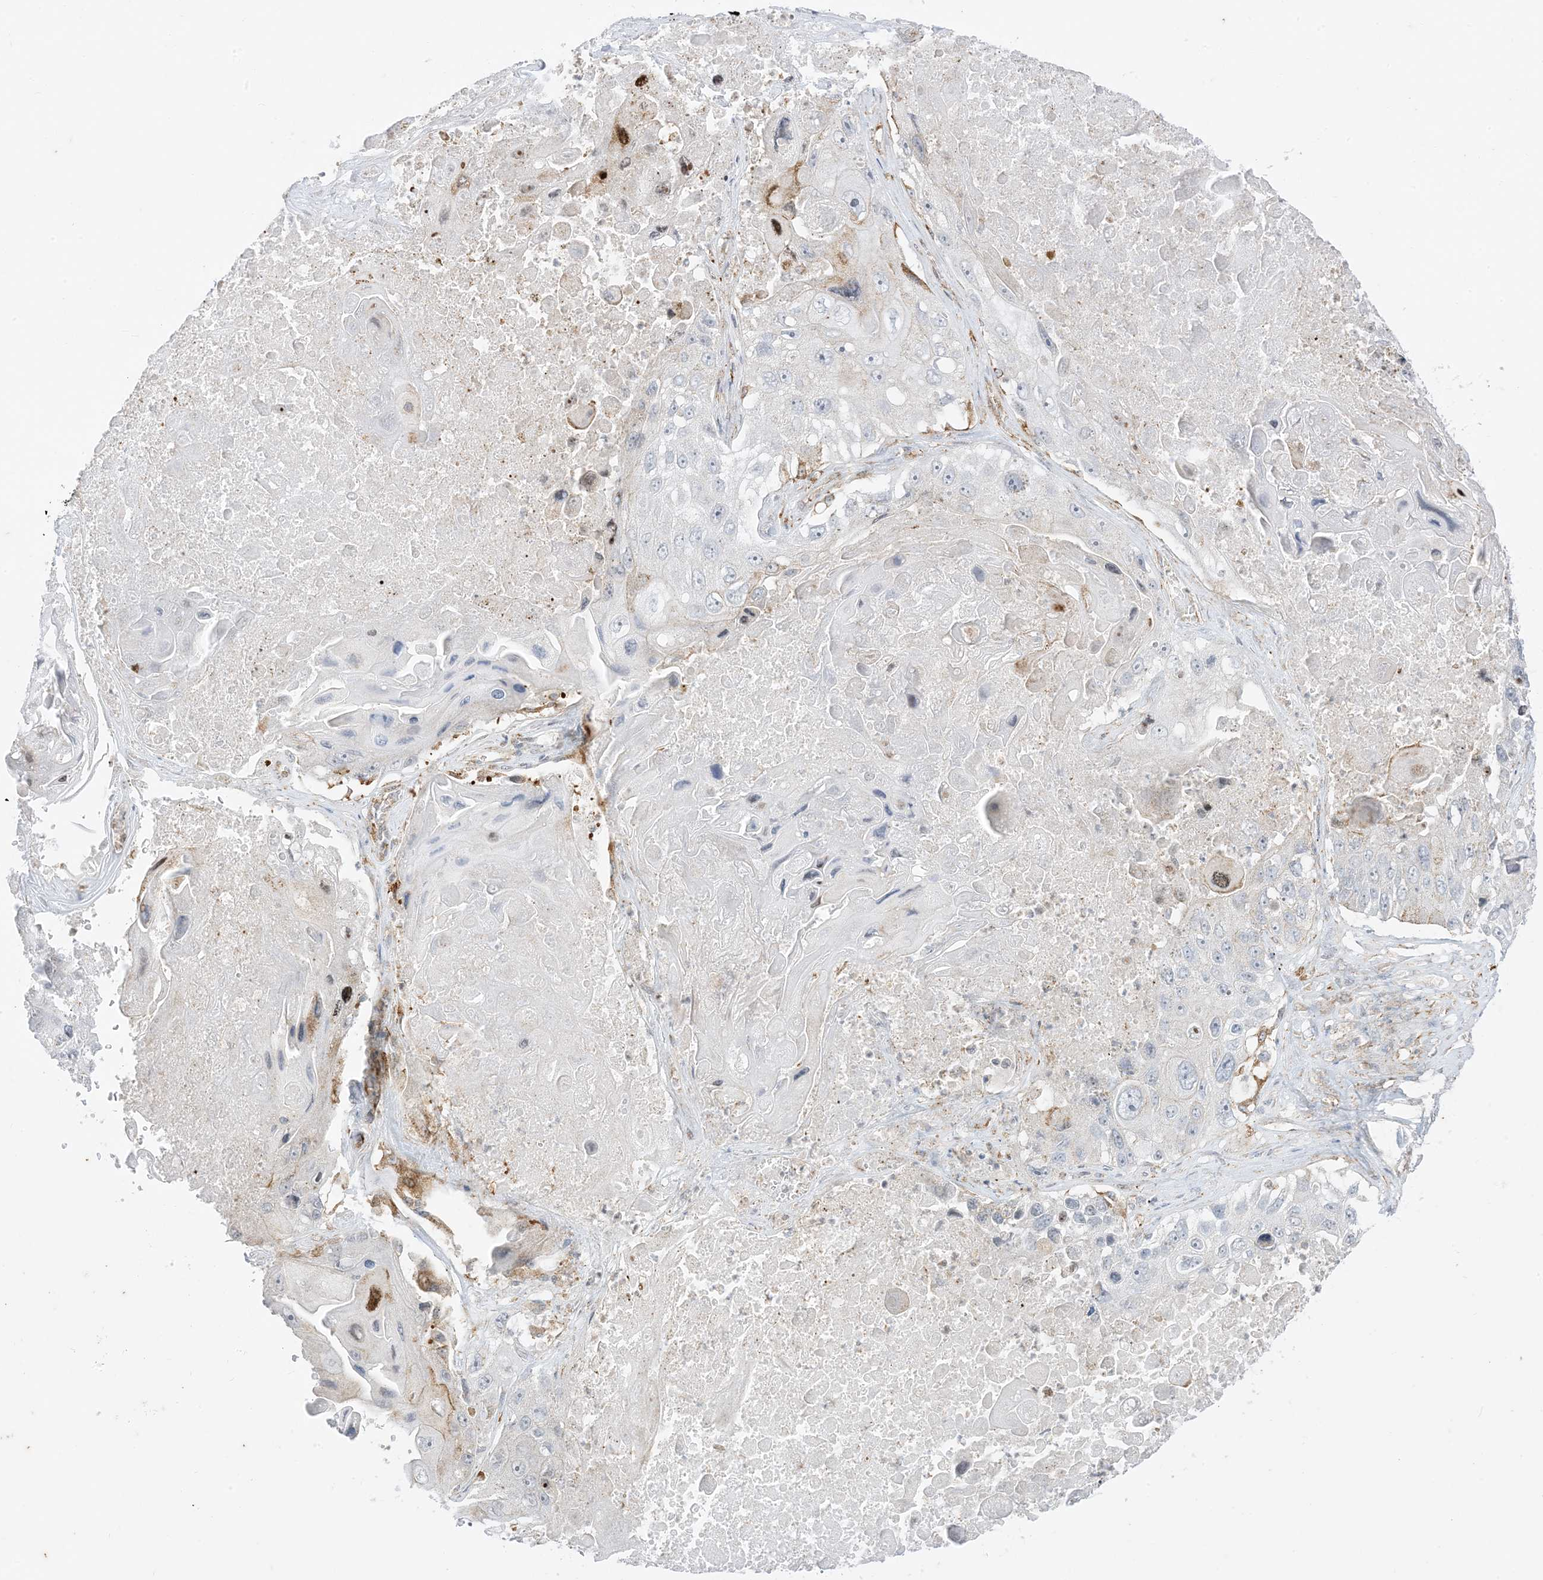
{"staining": {"intensity": "weak", "quantity": "<25%", "location": "cytoplasmic/membranous"}, "tissue": "lung cancer", "cell_type": "Tumor cells", "image_type": "cancer", "snomed": [{"axis": "morphology", "description": "Squamous cell carcinoma, NOS"}, {"axis": "topography", "description": "Lung"}], "caption": "DAB immunohistochemical staining of lung squamous cell carcinoma reveals no significant expression in tumor cells. Brightfield microscopy of immunohistochemistry (IHC) stained with DAB (brown) and hematoxylin (blue), captured at high magnification.", "gene": "RAC1", "patient": {"sex": "male", "age": 61}}